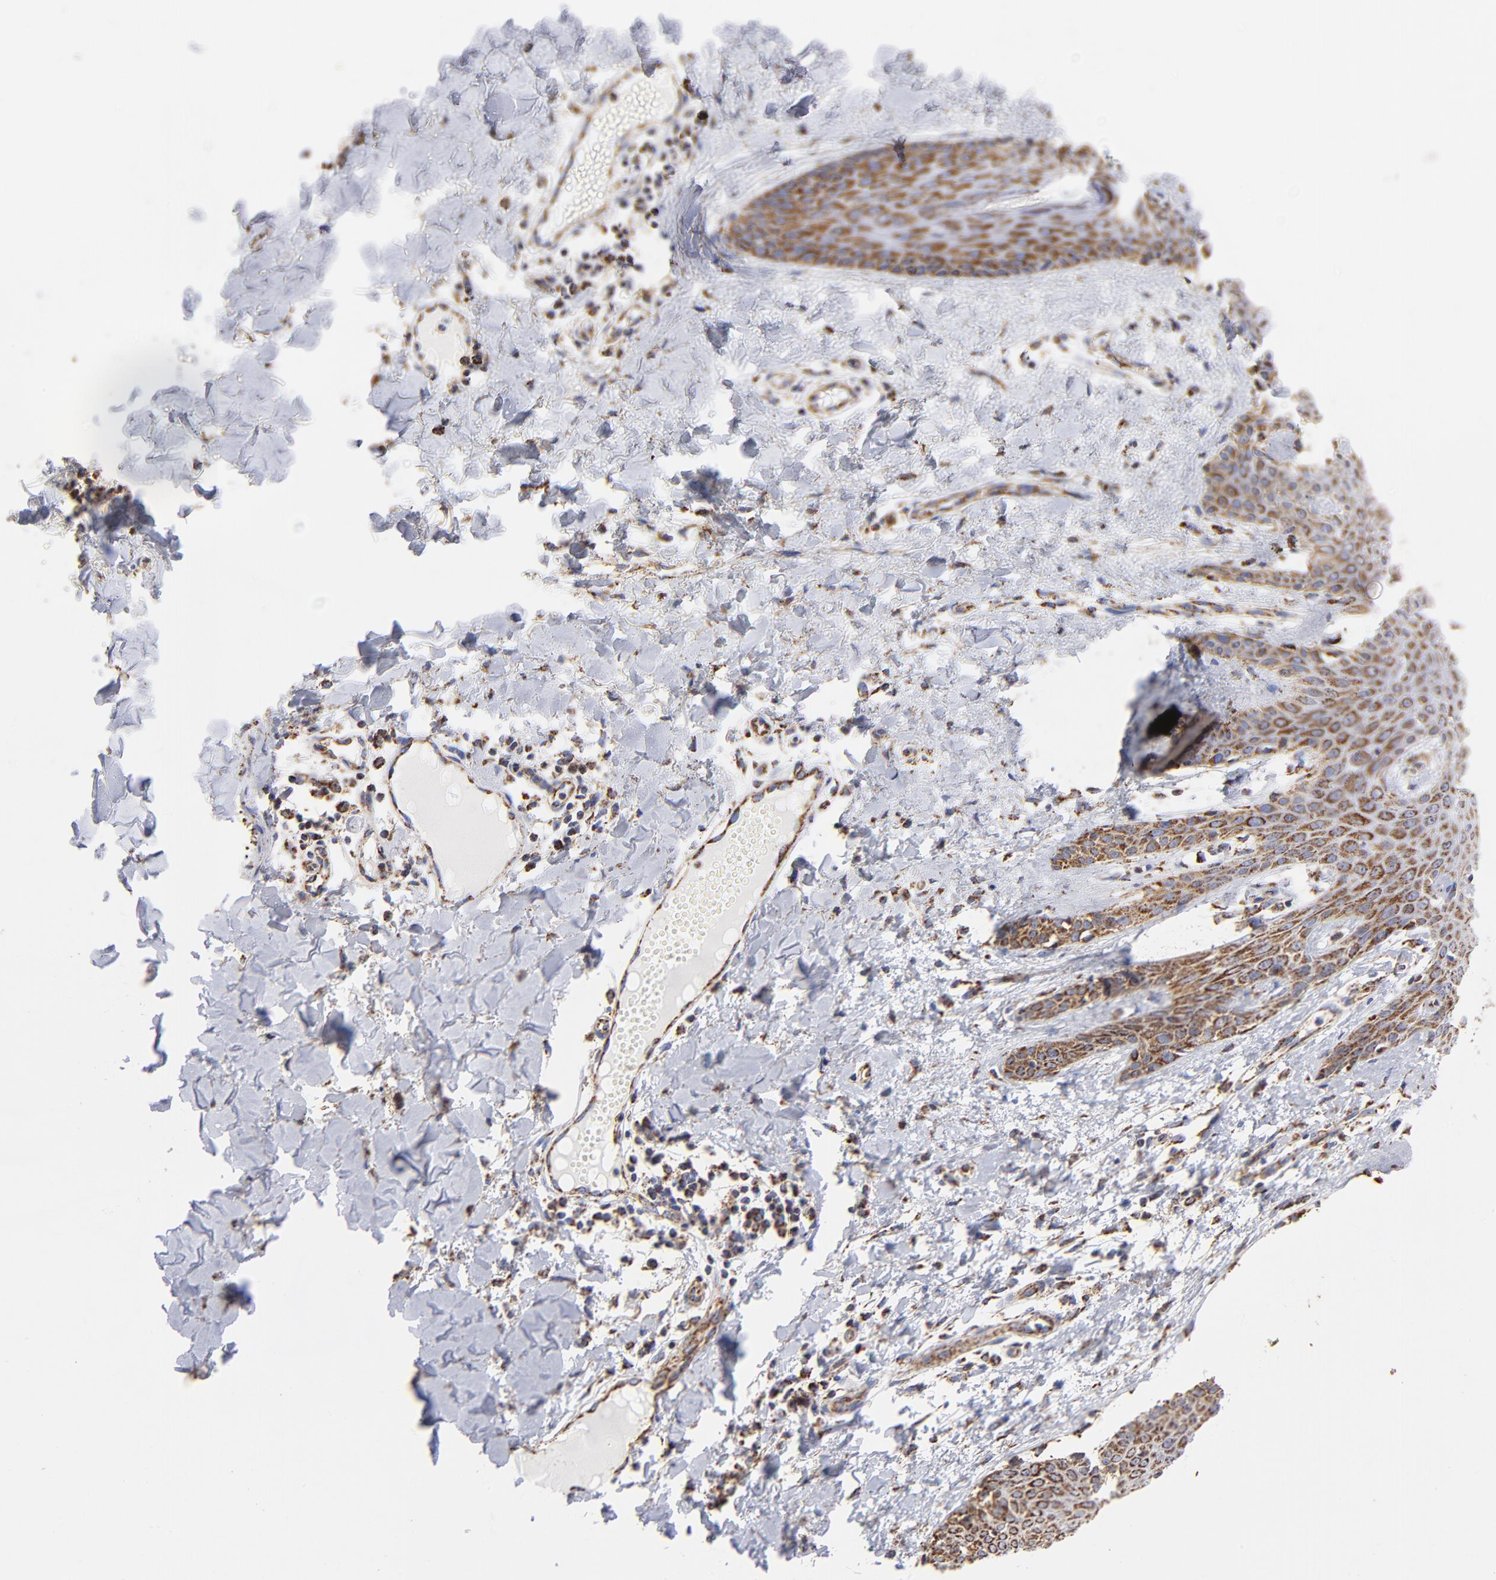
{"staining": {"intensity": "strong", "quantity": ">75%", "location": "cytoplasmic/membranous"}, "tissue": "skin cancer", "cell_type": "Tumor cells", "image_type": "cancer", "snomed": [{"axis": "morphology", "description": "Basal cell carcinoma"}, {"axis": "topography", "description": "Skin"}], "caption": "Immunohistochemical staining of skin cancer (basal cell carcinoma) exhibits high levels of strong cytoplasmic/membranous staining in approximately >75% of tumor cells.", "gene": "PHB1", "patient": {"sex": "male", "age": 67}}